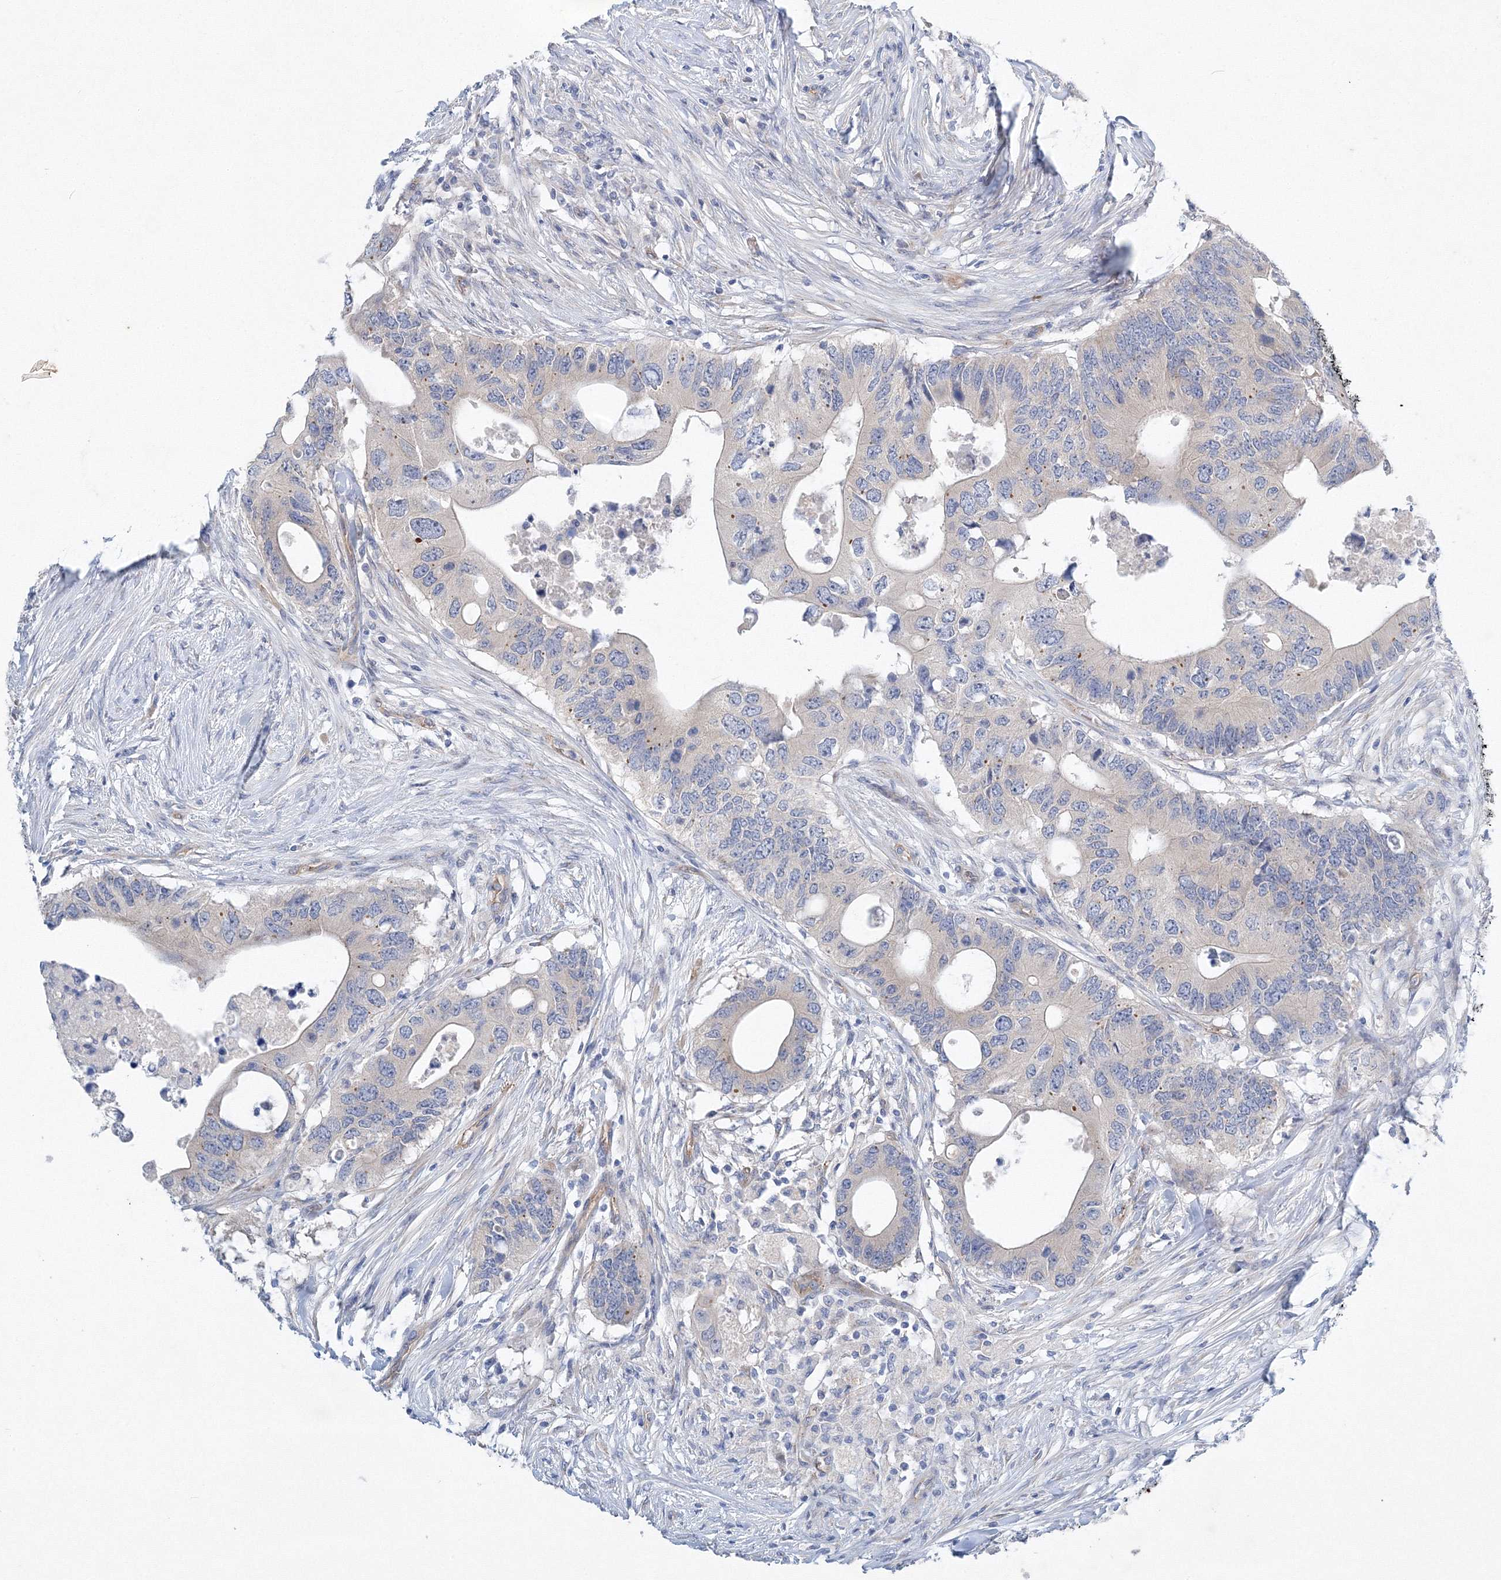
{"staining": {"intensity": "negative", "quantity": "none", "location": "none"}, "tissue": "colorectal cancer", "cell_type": "Tumor cells", "image_type": "cancer", "snomed": [{"axis": "morphology", "description": "Adenocarcinoma, NOS"}, {"axis": "topography", "description": "Colon"}], "caption": "A micrograph of human colorectal cancer is negative for staining in tumor cells.", "gene": "TANC1", "patient": {"sex": "male", "age": 71}}